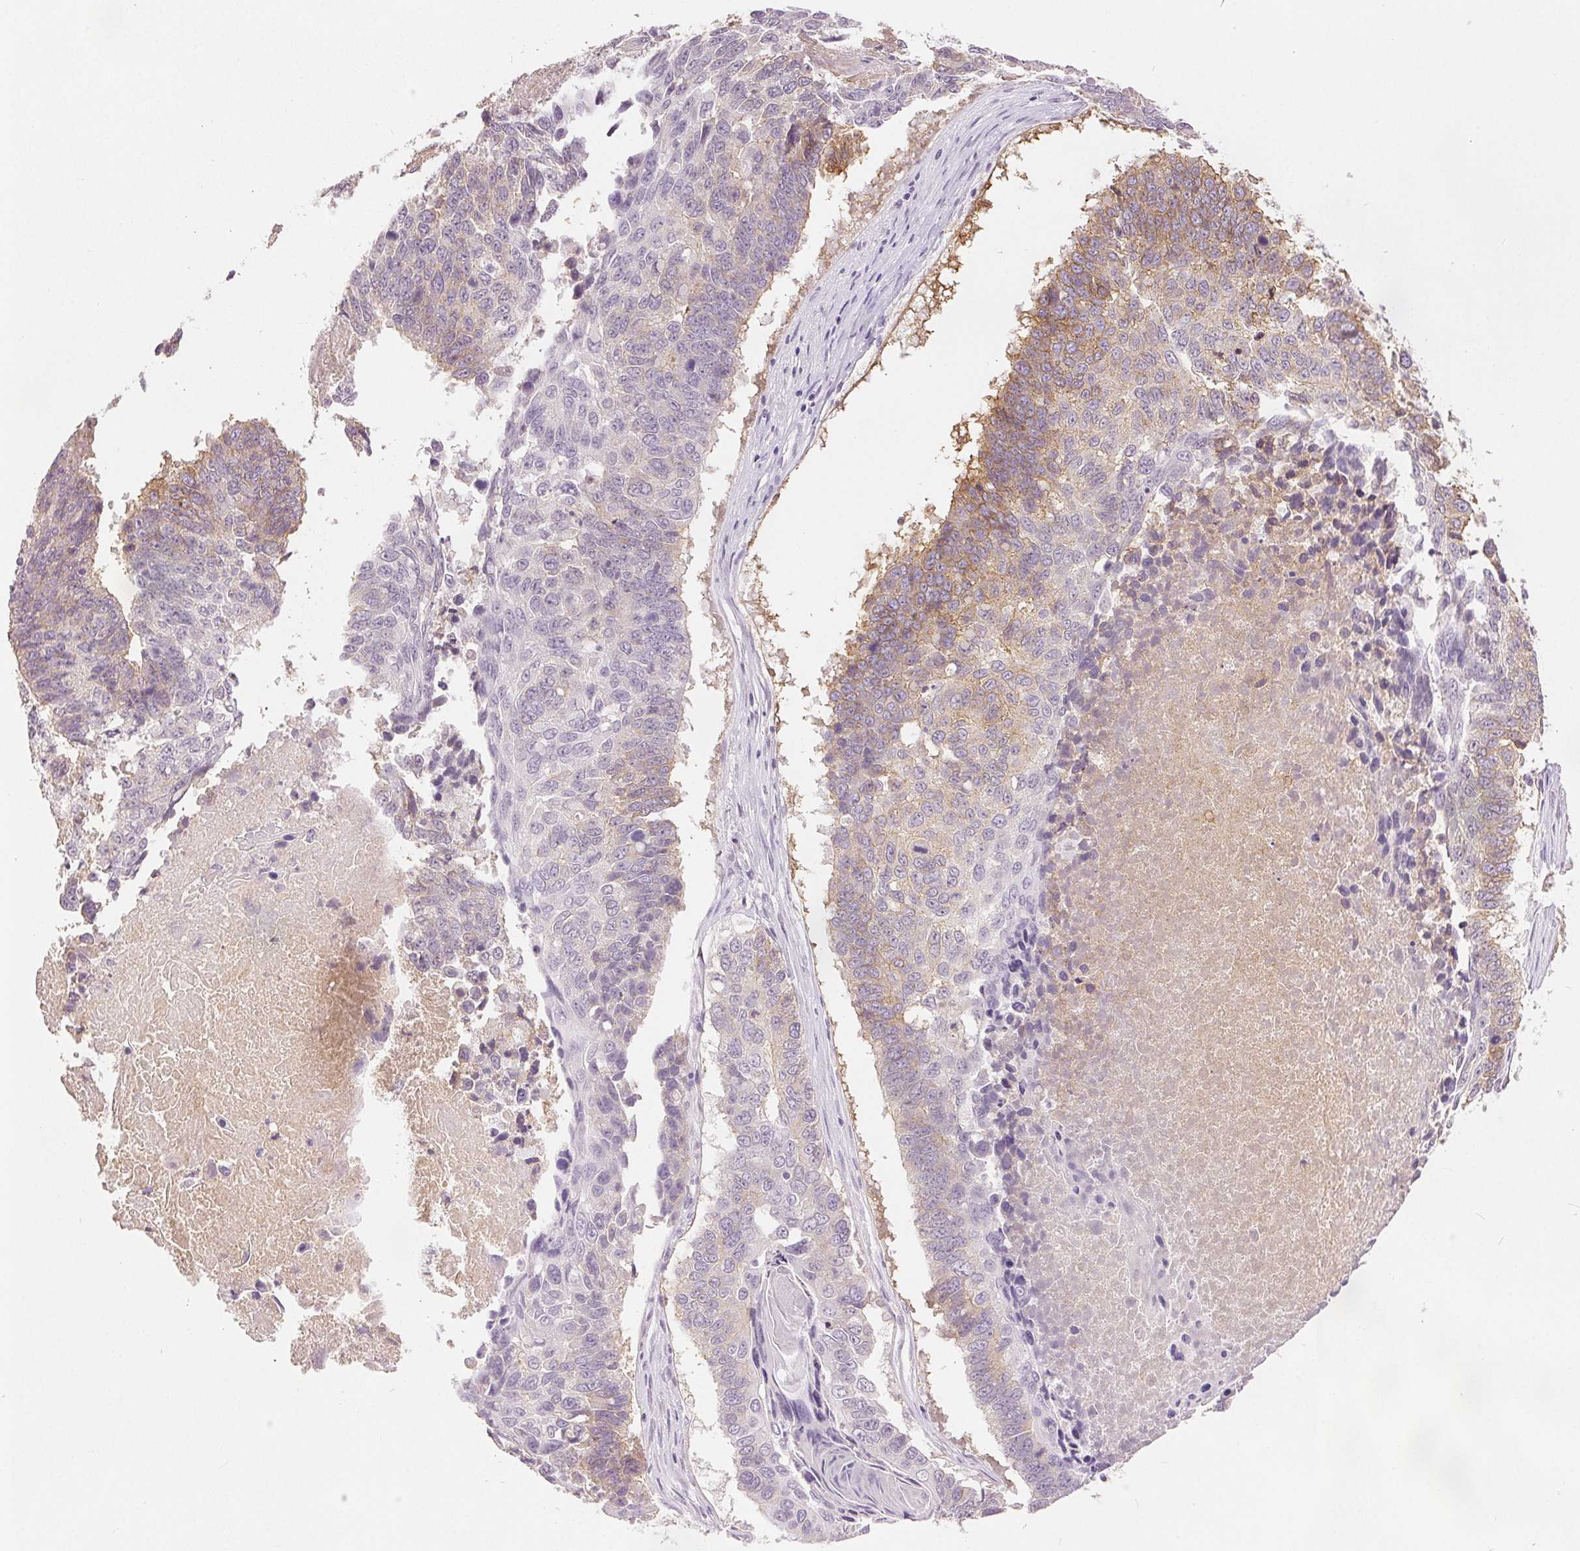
{"staining": {"intensity": "weak", "quantity": "<25%", "location": "cytoplasmic/membranous"}, "tissue": "lung cancer", "cell_type": "Tumor cells", "image_type": "cancer", "snomed": [{"axis": "morphology", "description": "Squamous cell carcinoma, NOS"}, {"axis": "topography", "description": "Lung"}], "caption": "DAB (3,3'-diaminobenzidine) immunohistochemical staining of human lung cancer displays no significant positivity in tumor cells. The staining is performed using DAB (3,3'-diaminobenzidine) brown chromogen with nuclei counter-stained in using hematoxylin.", "gene": "CA12", "patient": {"sex": "male", "age": 73}}